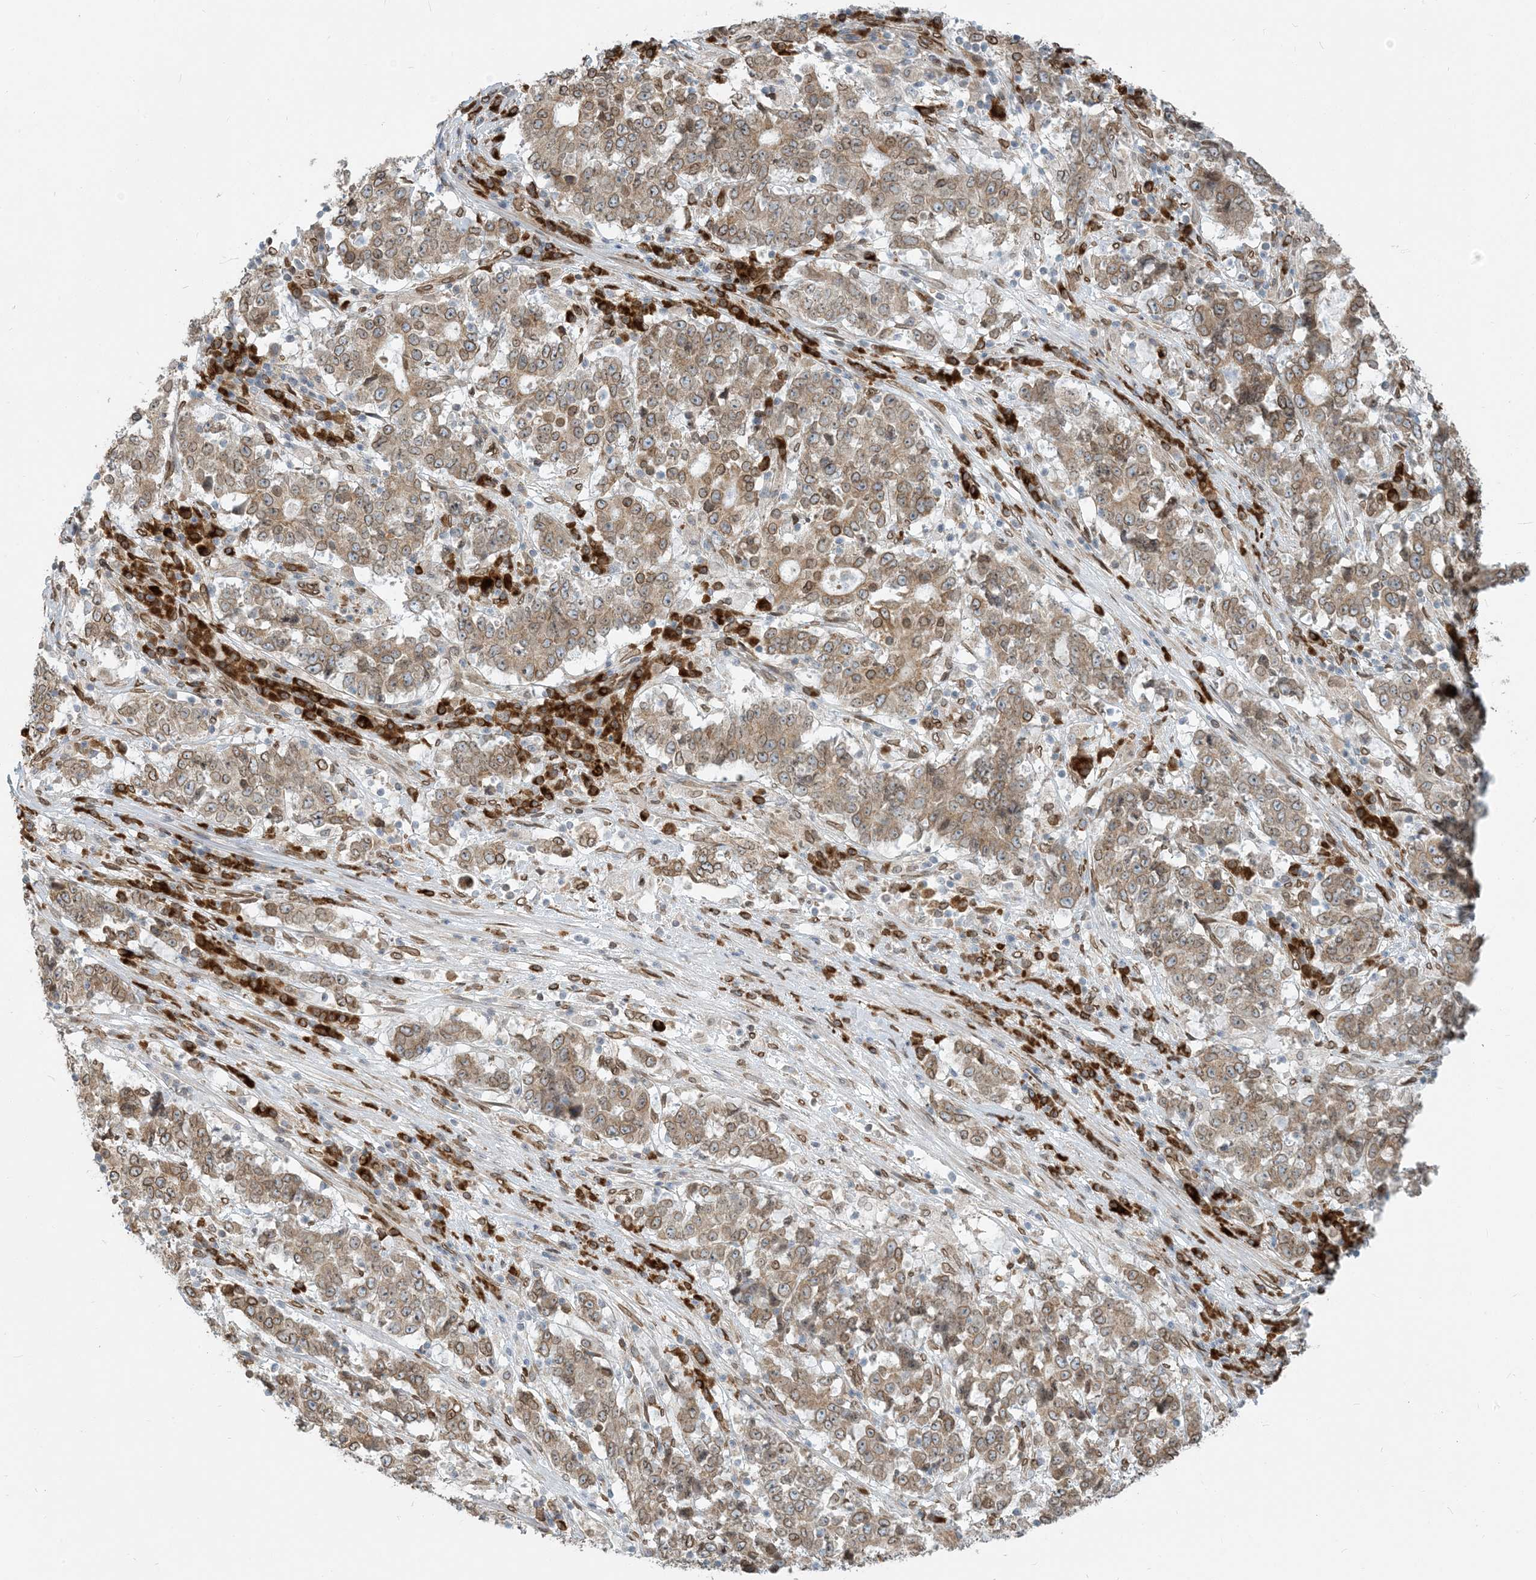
{"staining": {"intensity": "moderate", "quantity": ">75%", "location": "cytoplasmic/membranous,nuclear"}, "tissue": "stomach cancer", "cell_type": "Tumor cells", "image_type": "cancer", "snomed": [{"axis": "morphology", "description": "Adenocarcinoma, NOS"}, {"axis": "topography", "description": "Stomach"}], "caption": "Protein staining of stomach adenocarcinoma tissue exhibits moderate cytoplasmic/membranous and nuclear positivity in approximately >75% of tumor cells.", "gene": "WWP1", "patient": {"sex": "male", "age": 59}}